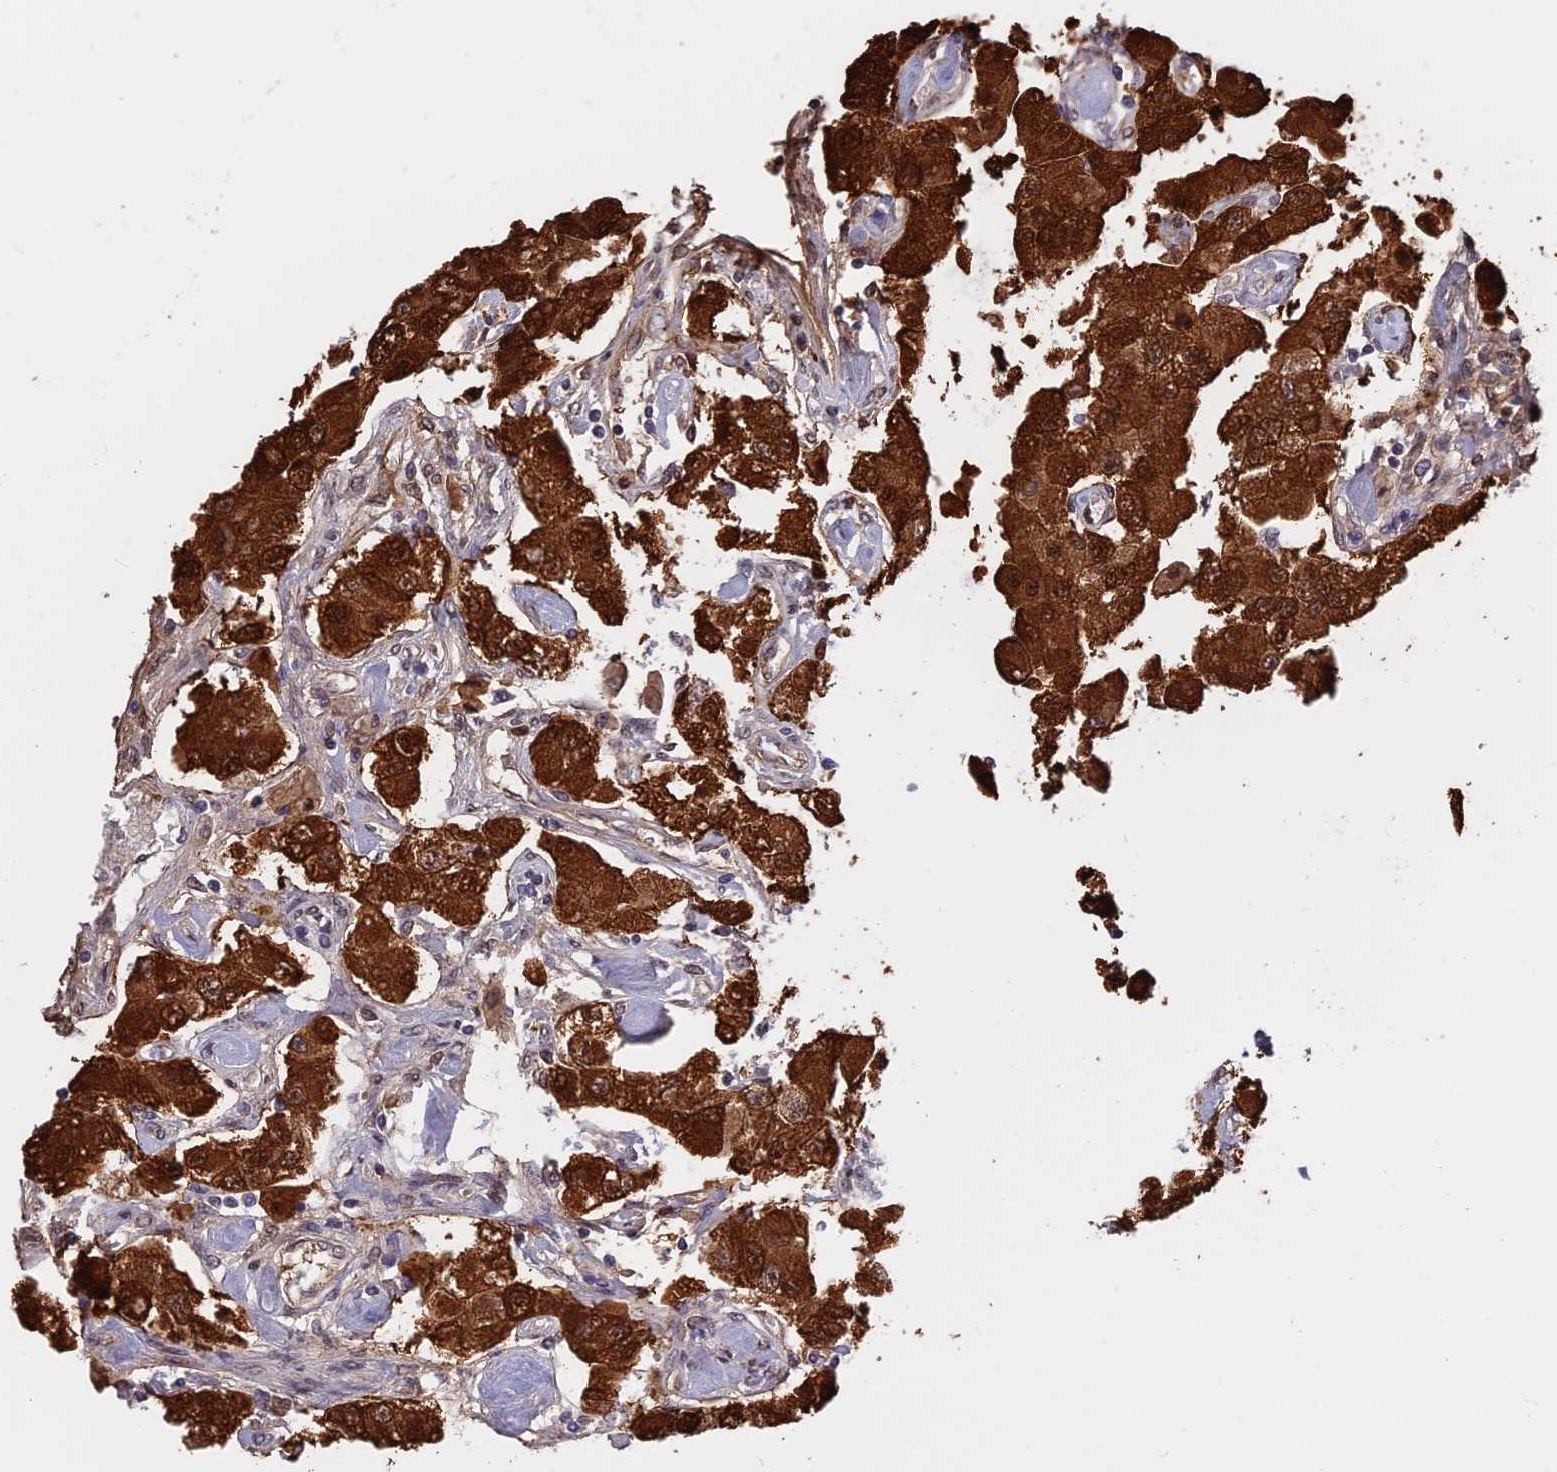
{"staining": {"intensity": "strong", "quantity": ">75%", "location": "cytoplasmic/membranous,nuclear"}, "tissue": "carcinoid", "cell_type": "Tumor cells", "image_type": "cancer", "snomed": [{"axis": "morphology", "description": "Carcinoid, malignant, NOS"}, {"axis": "topography", "description": "Pancreas"}], "caption": "Immunohistochemistry (IHC) photomicrograph of neoplastic tissue: carcinoid stained using immunohistochemistry (IHC) displays high levels of strong protein expression localized specifically in the cytoplasmic/membranous and nuclear of tumor cells, appearing as a cytoplasmic/membranous and nuclear brown color.", "gene": "MNS1", "patient": {"sex": "male", "age": 41}}